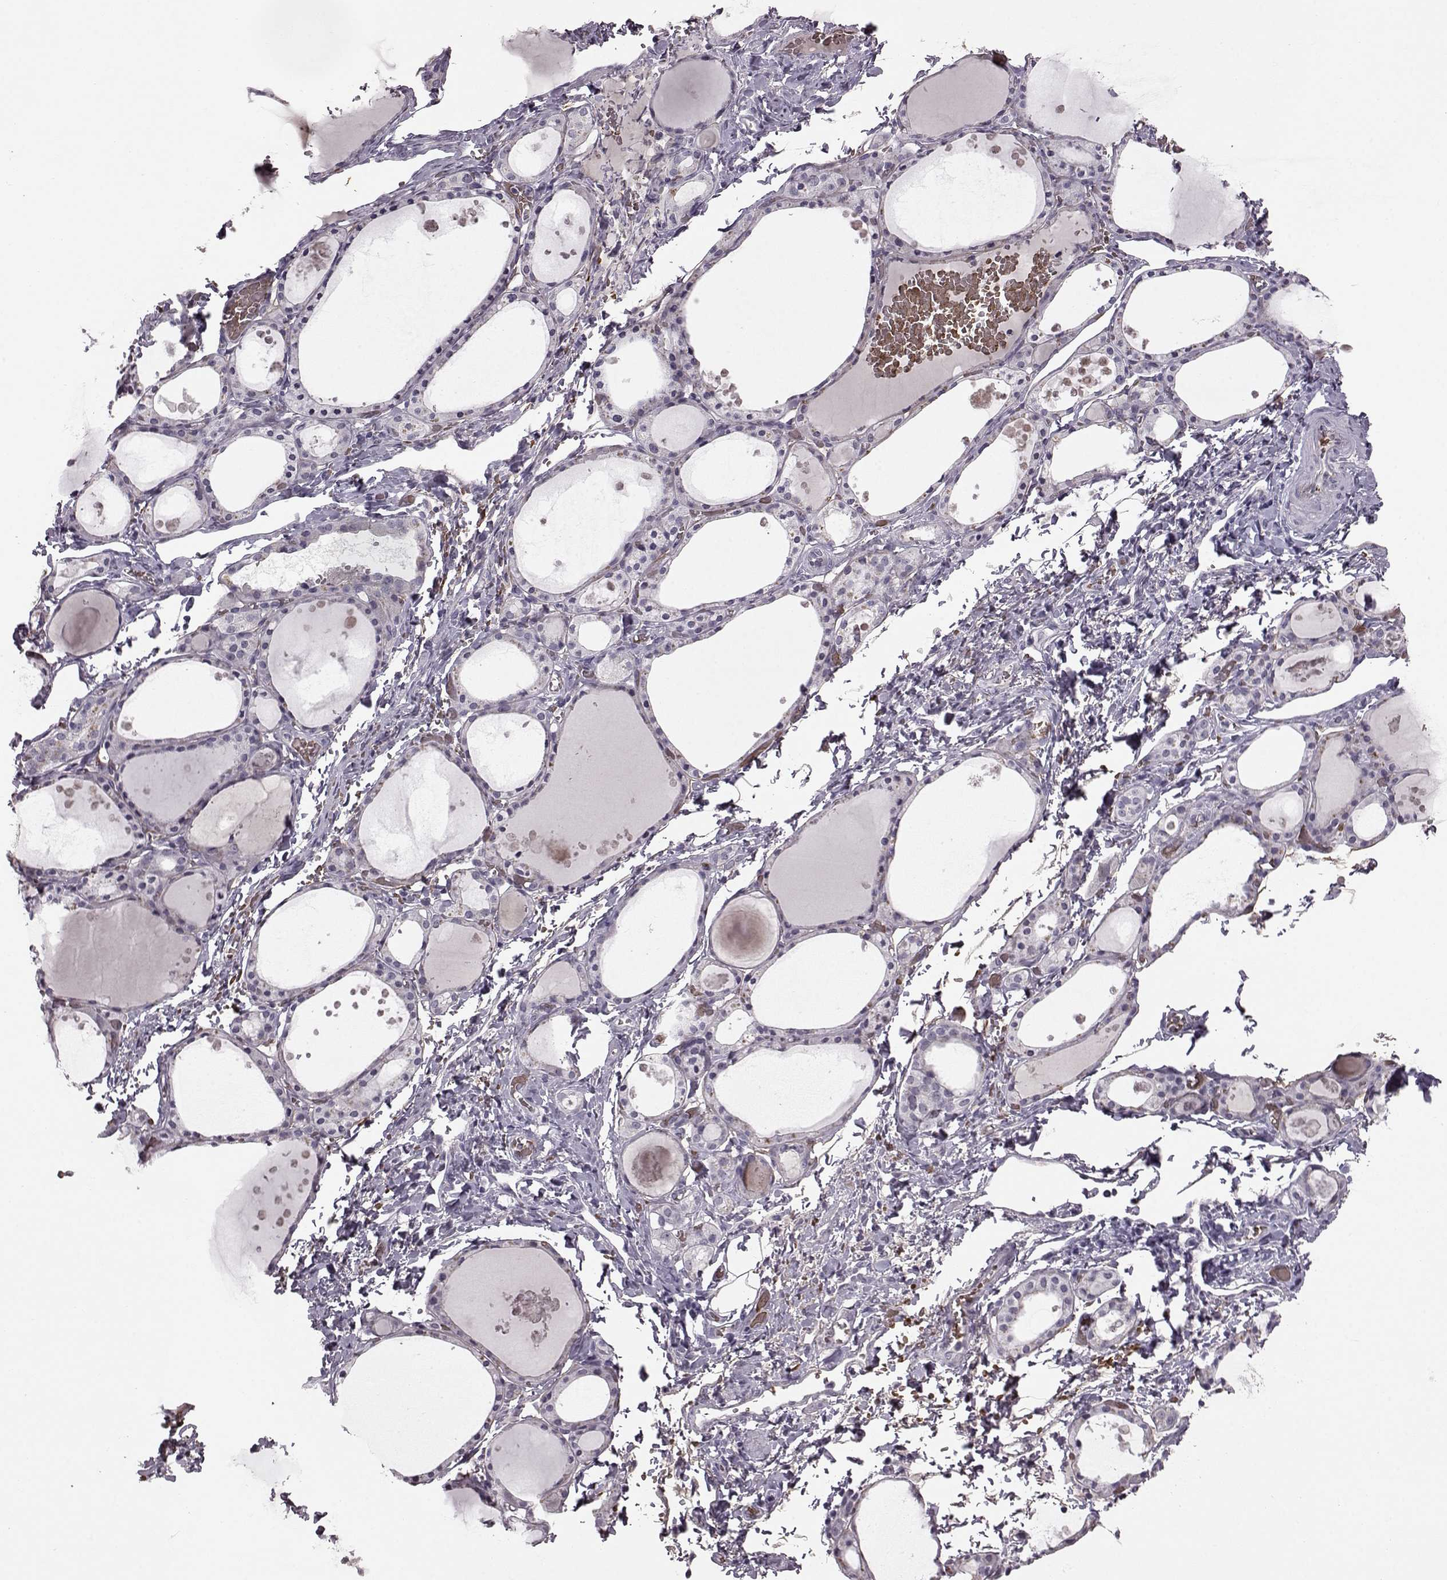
{"staining": {"intensity": "negative", "quantity": "none", "location": "none"}, "tissue": "thyroid gland", "cell_type": "Glandular cells", "image_type": "normal", "snomed": [{"axis": "morphology", "description": "Normal tissue, NOS"}, {"axis": "topography", "description": "Thyroid gland"}], "caption": "High power microscopy photomicrograph of an immunohistochemistry (IHC) micrograph of benign thyroid gland, revealing no significant positivity in glandular cells.", "gene": "PROP1", "patient": {"sex": "male", "age": 68}}